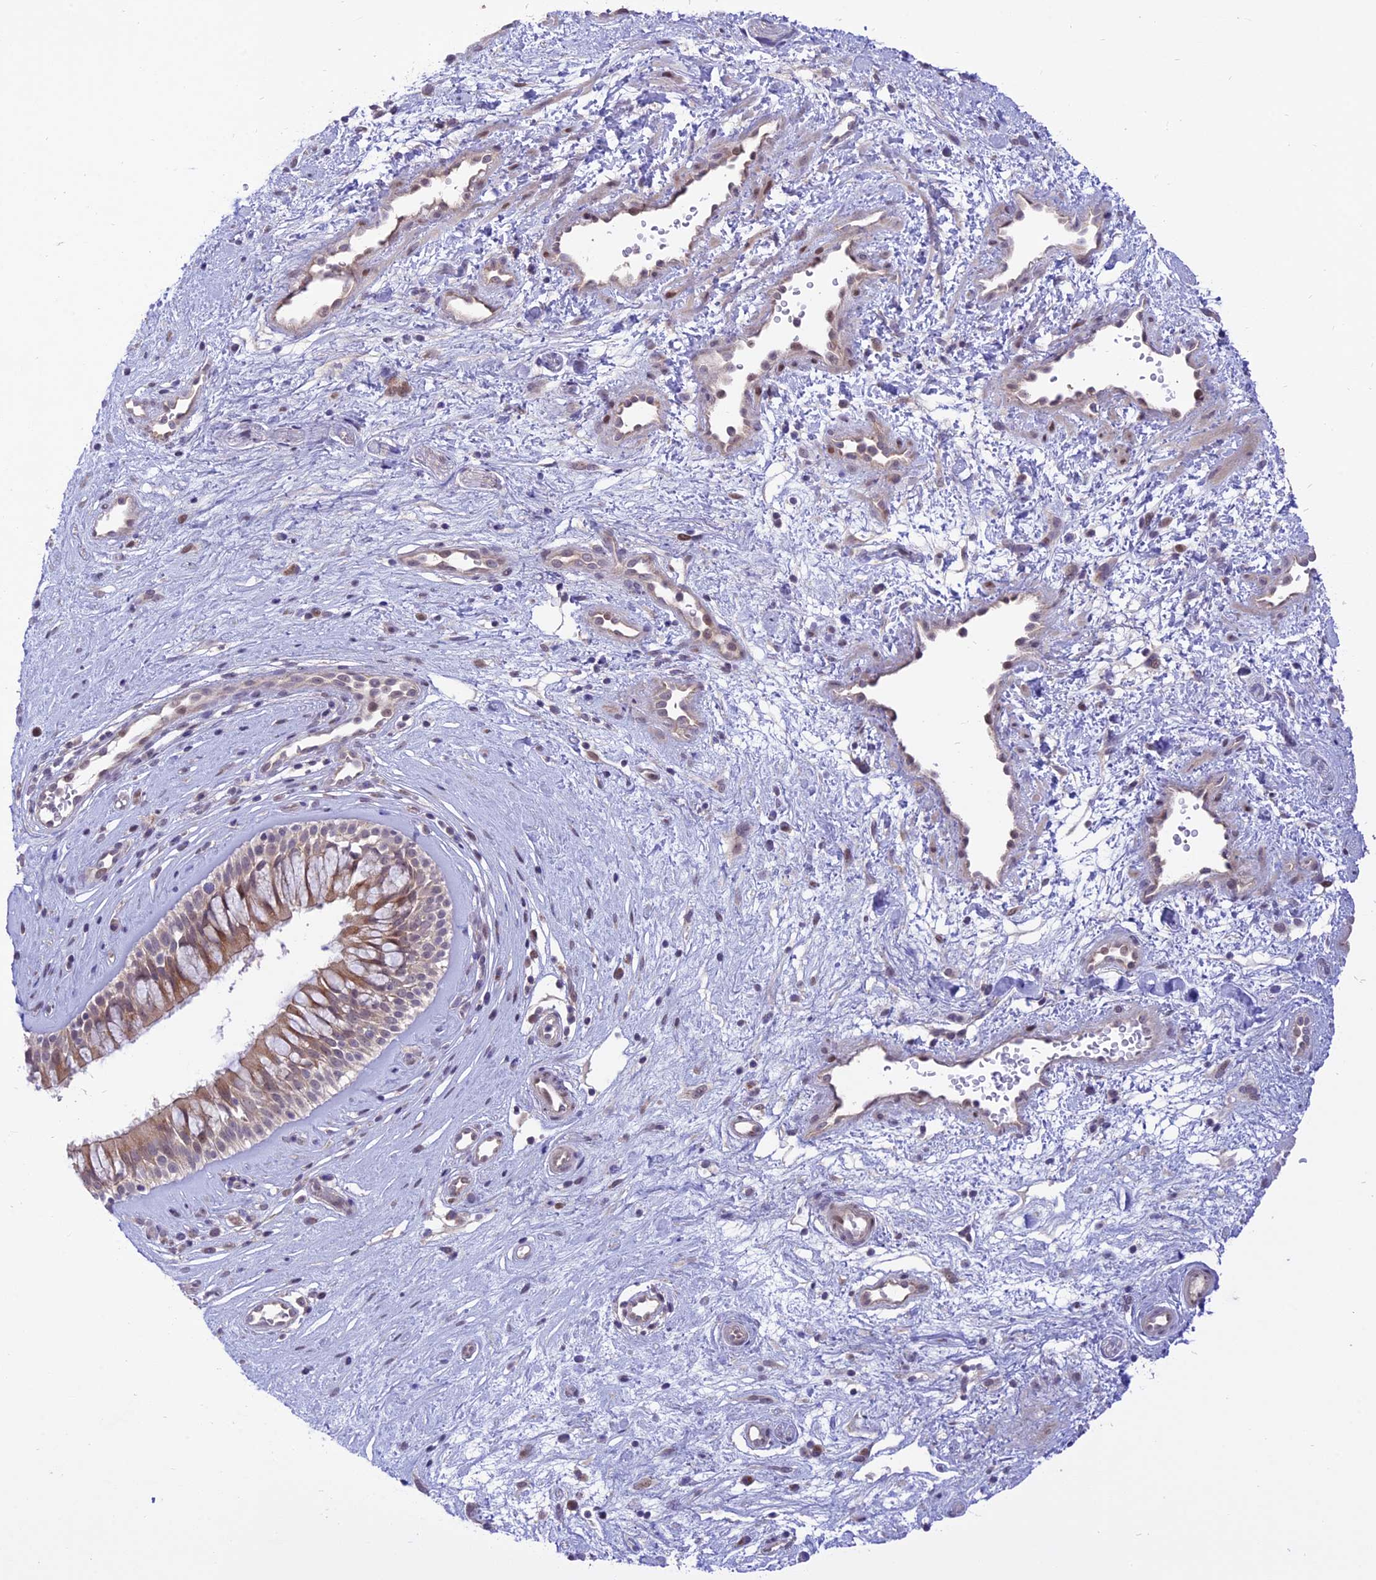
{"staining": {"intensity": "weak", "quantity": "25%-75%", "location": "cytoplasmic/membranous"}, "tissue": "nasopharynx", "cell_type": "Respiratory epithelial cells", "image_type": "normal", "snomed": [{"axis": "morphology", "description": "Normal tissue, NOS"}, {"axis": "topography", "description": "Nasopharynx"}], "caption": "This photomicrograph reveals normal nasopharynx stained with immunohistochemistry to label a protein in brown. The cytoplasmic/membranous of respiratory epithelial cells show weak positivity for the protein. Nuclei are counter-stained blue.", "gene": "ZNF837", "patient": {"sex": "male", "age": 32}}